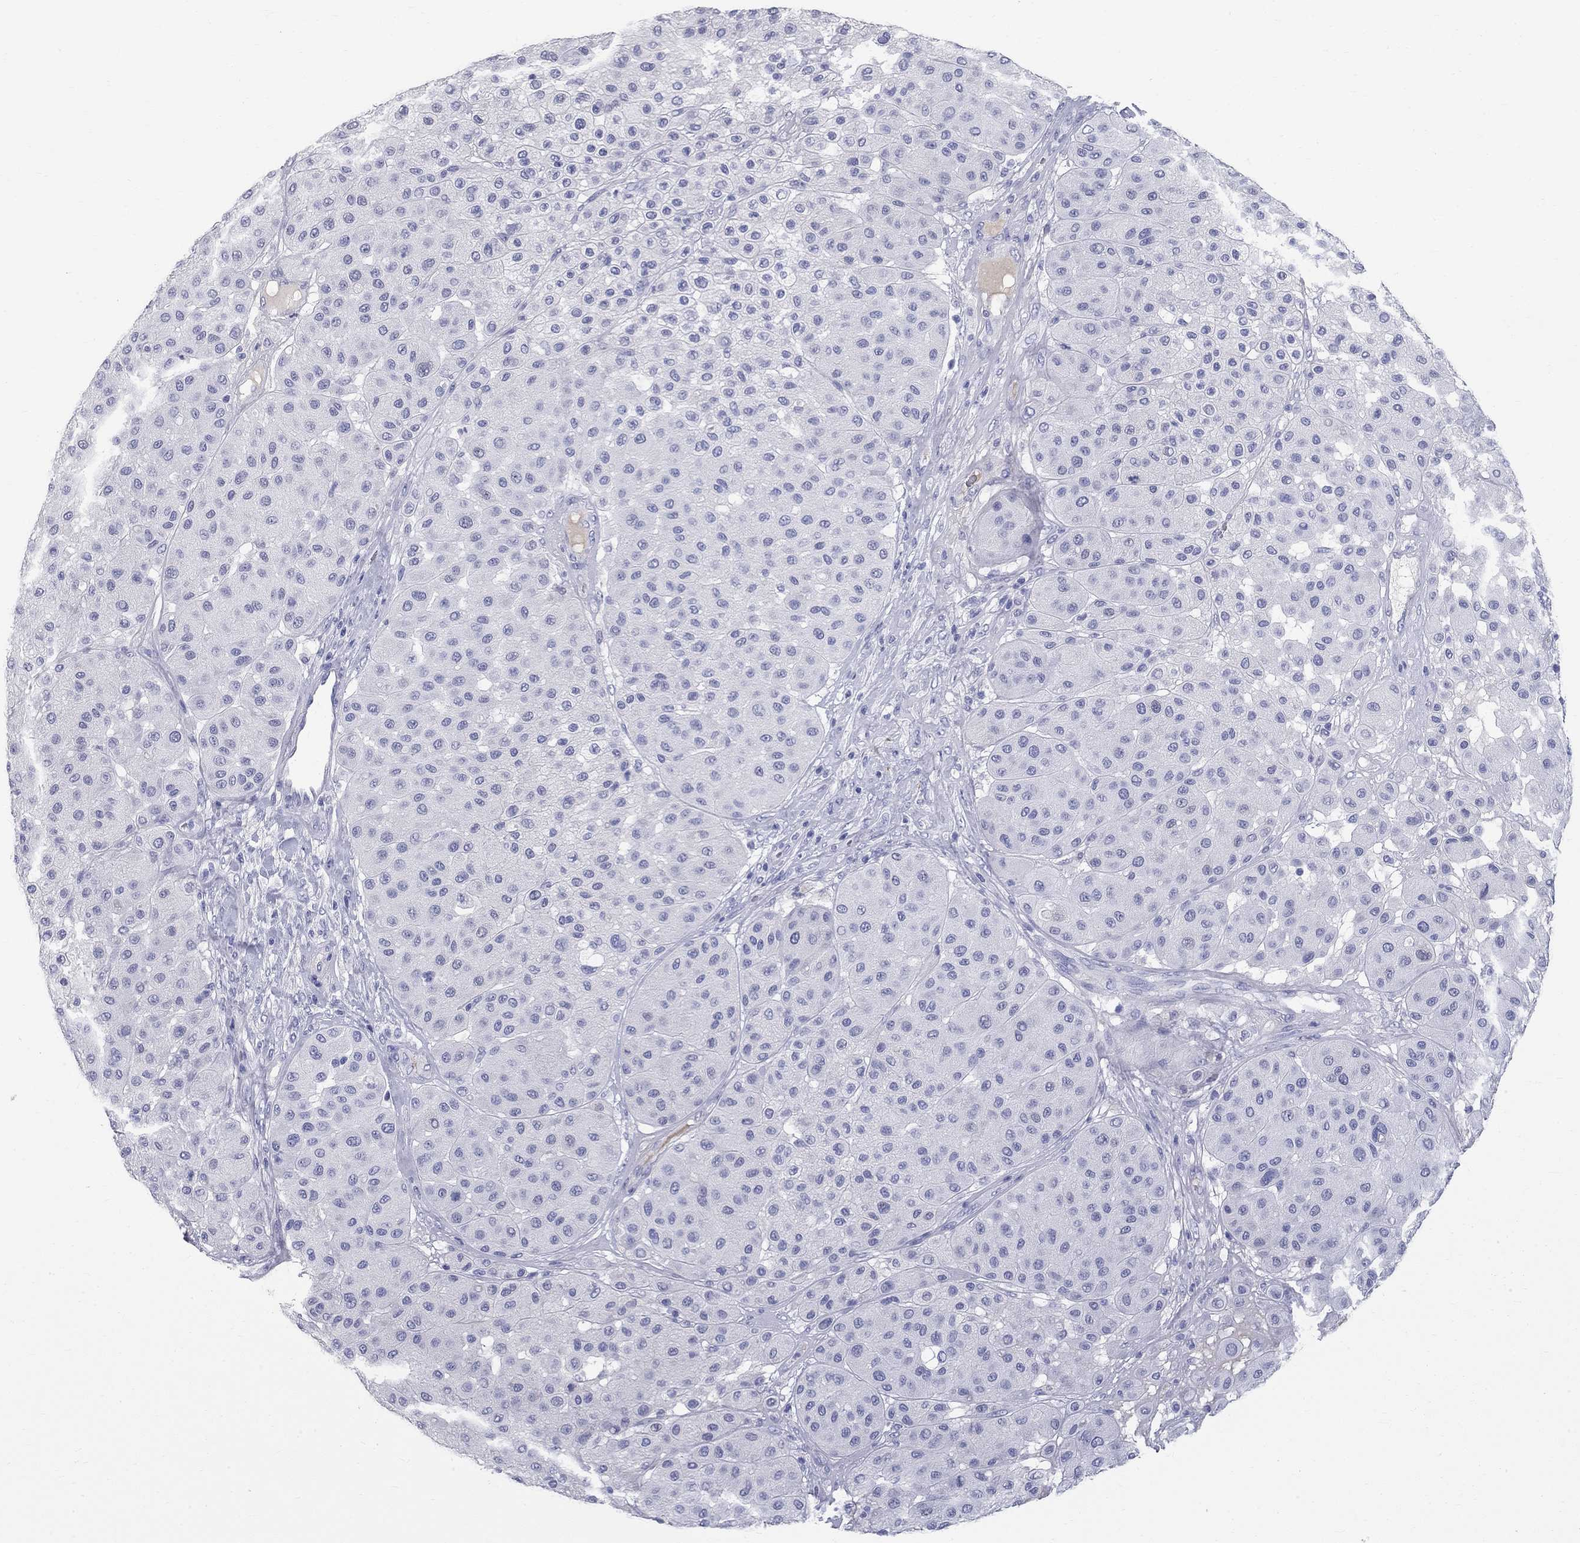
{"staining": {"intensity": "negative", "quantity": "none", "location": "none"}, "tissue": "melanoma", "cell_type": "Tumor cells", "image_type": "cancer", "snomed": [{"axis": "morphology", "description": "Malignant melanoma, Metastatic site"}, {"axis": "topography", "description": "Smooth muscle"}], "caption": "Immunohistochemistry of malignant melanoma (metastatic site) demonstrates no staining in tumor cells. (DAB immunohistochemistry, high magnification).", "gene": "PHOX2B", "patient": {"sex": "male", "age": 41}}